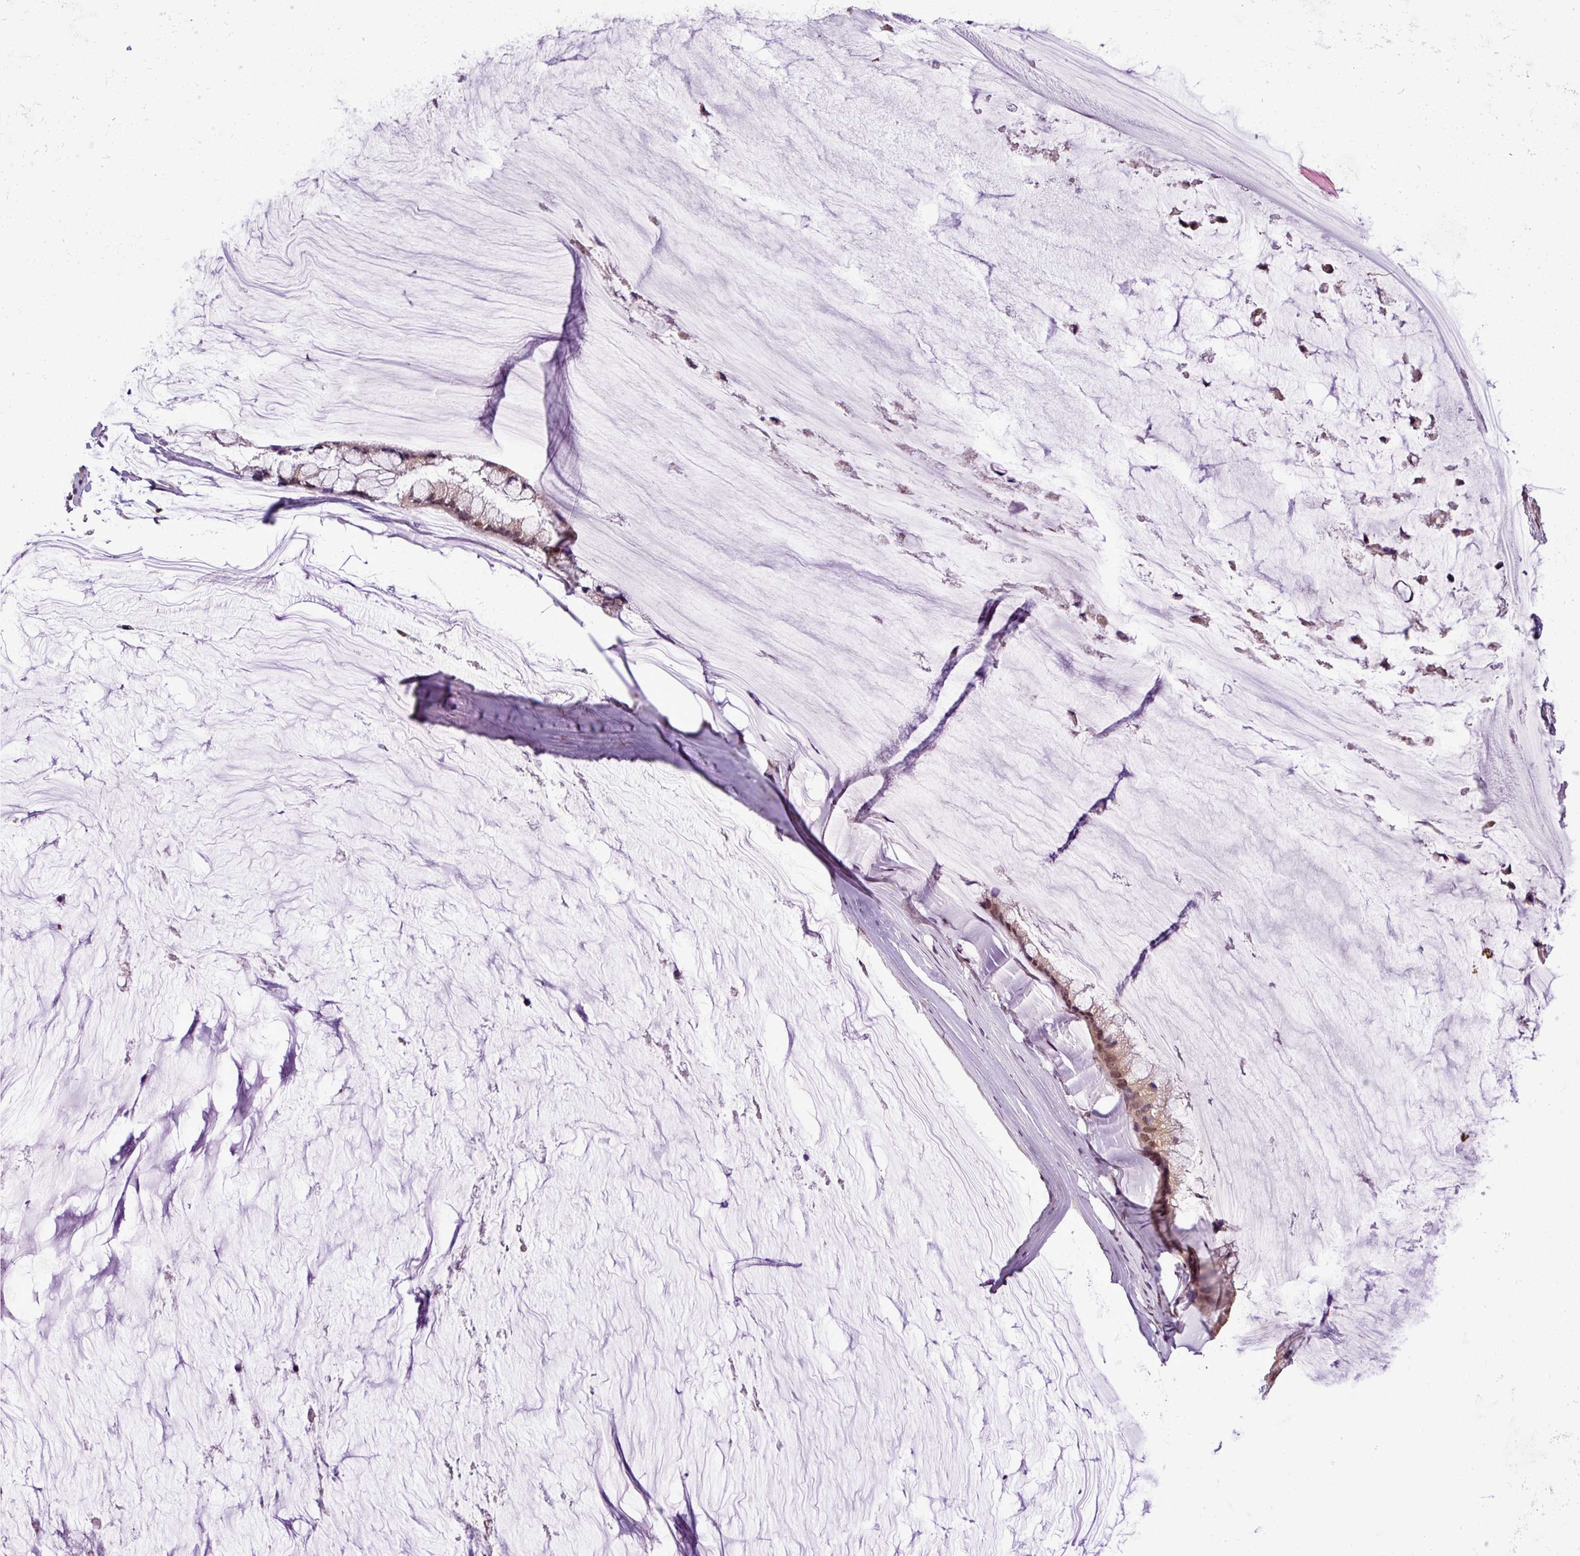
{"staining": {"intensity": "moderate", "quantity": ">75%", "location": "cytoplasmic/membranous,nuclear"}, "tissue": "ovarian cancer", "cell_type": "Tumor cells", "image_type": "cancer", "snomed": [{"axis": "morphology", "description": "Cystadenocarcinoma, mucinous, NOS"}, {"axis": "topography", "description": "Ovary"}], "caption": "Immunohistochemical staining of human ovarian cancer displays medium levels of moderate cytoplasmic/membranous and nuclear protein staining in about >75% of tumor cells.", "gene": "MFHAS1", "patient": {"sex": "female", "age": 39}}